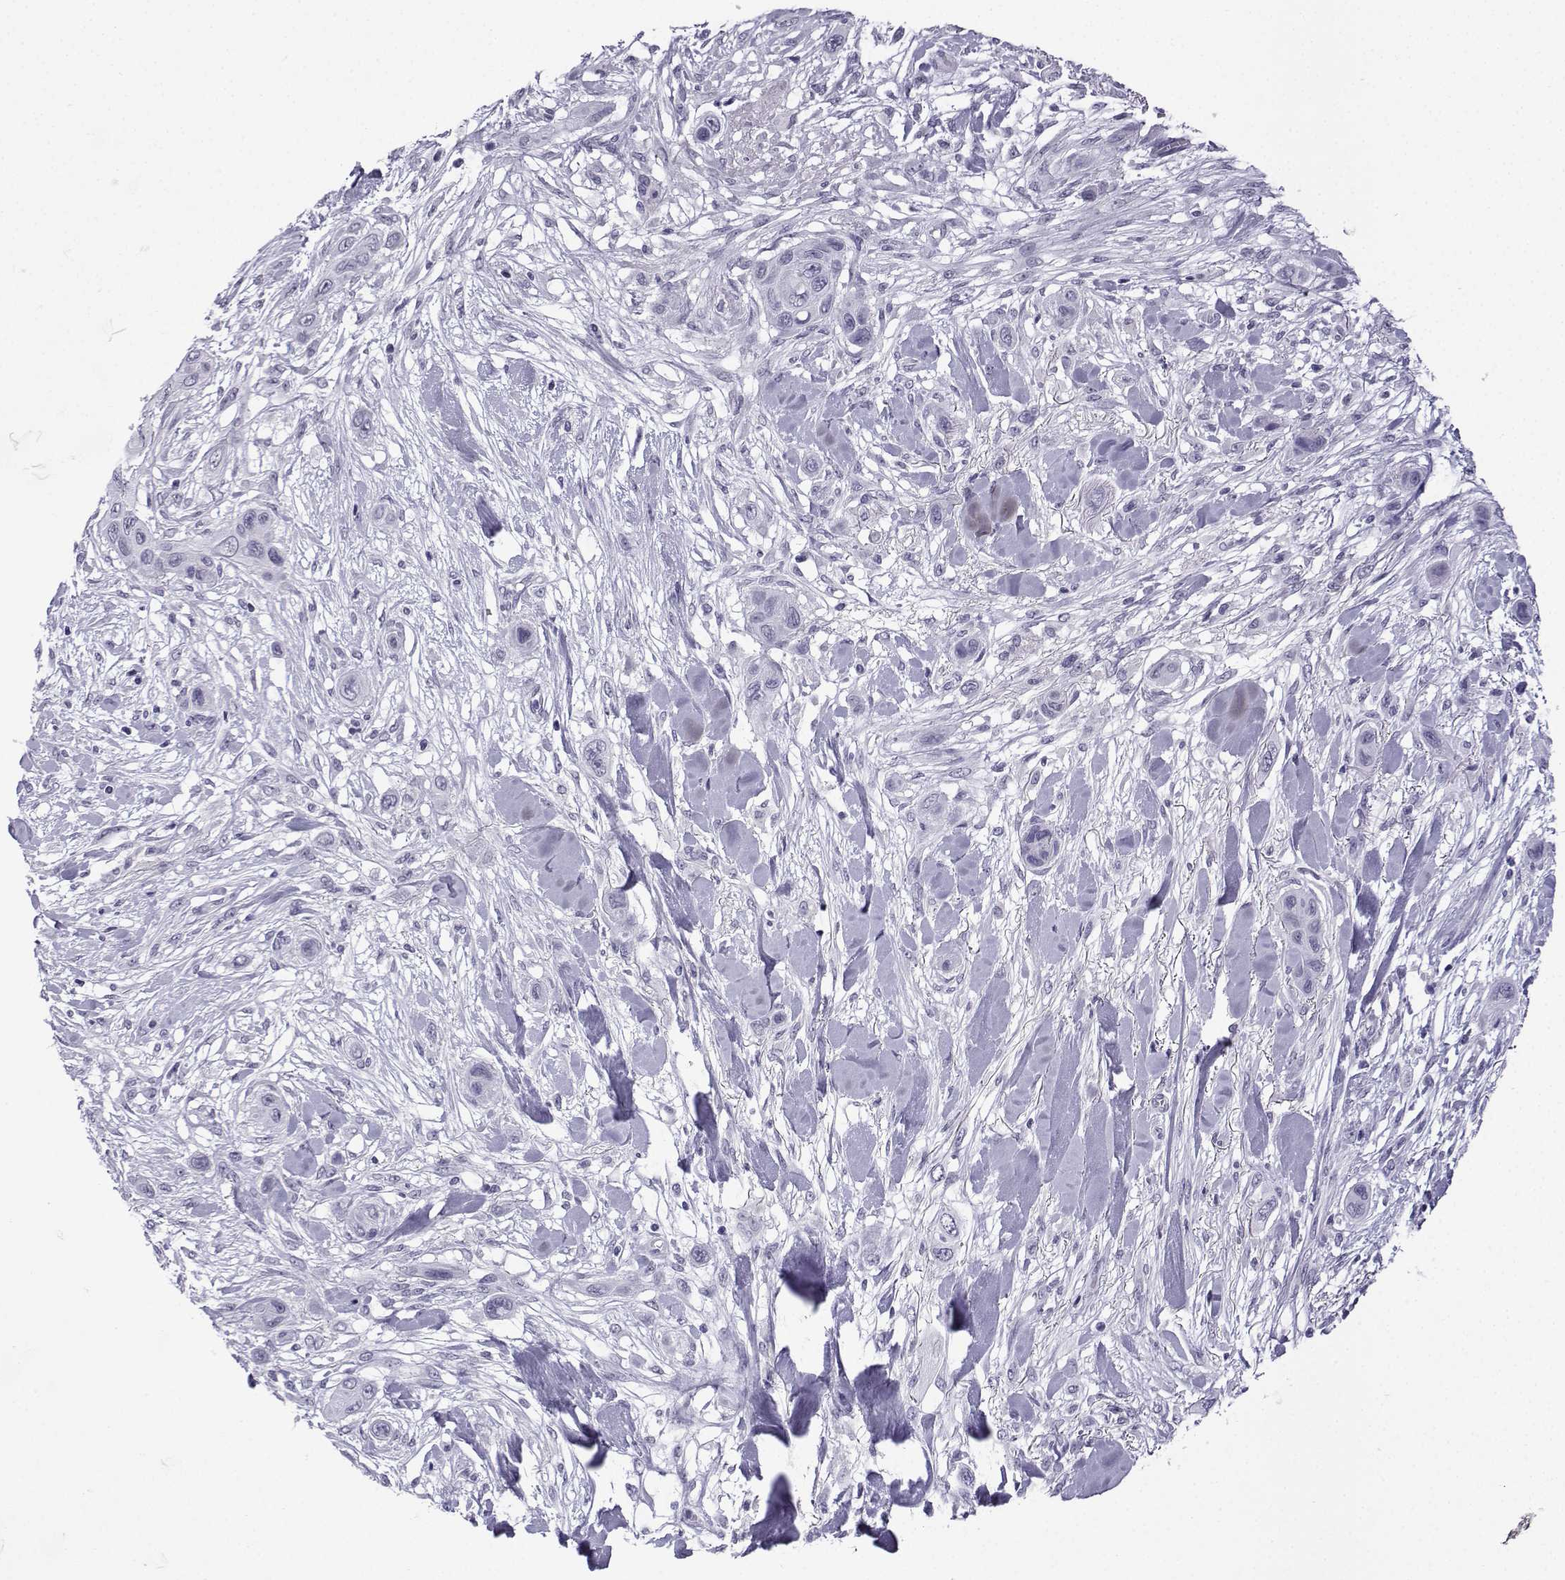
{"staining": {"intensity": "negative", "quantity": "none", "location": "none"}, "tissue": "skin cancer", "cell_type": "Tumor cells", "image_type": "cancer", "snomed": [{"axis": "morphology", "description": "Squamous cell carcinoma, NOS"}, {"axis": "topography", "description": "Skin"}], "caption": "IHC of human skin cancer shows no positivity in tumor cells.", "gene": "MRGBP", "patient": {"sex": "male", "age": 79}}